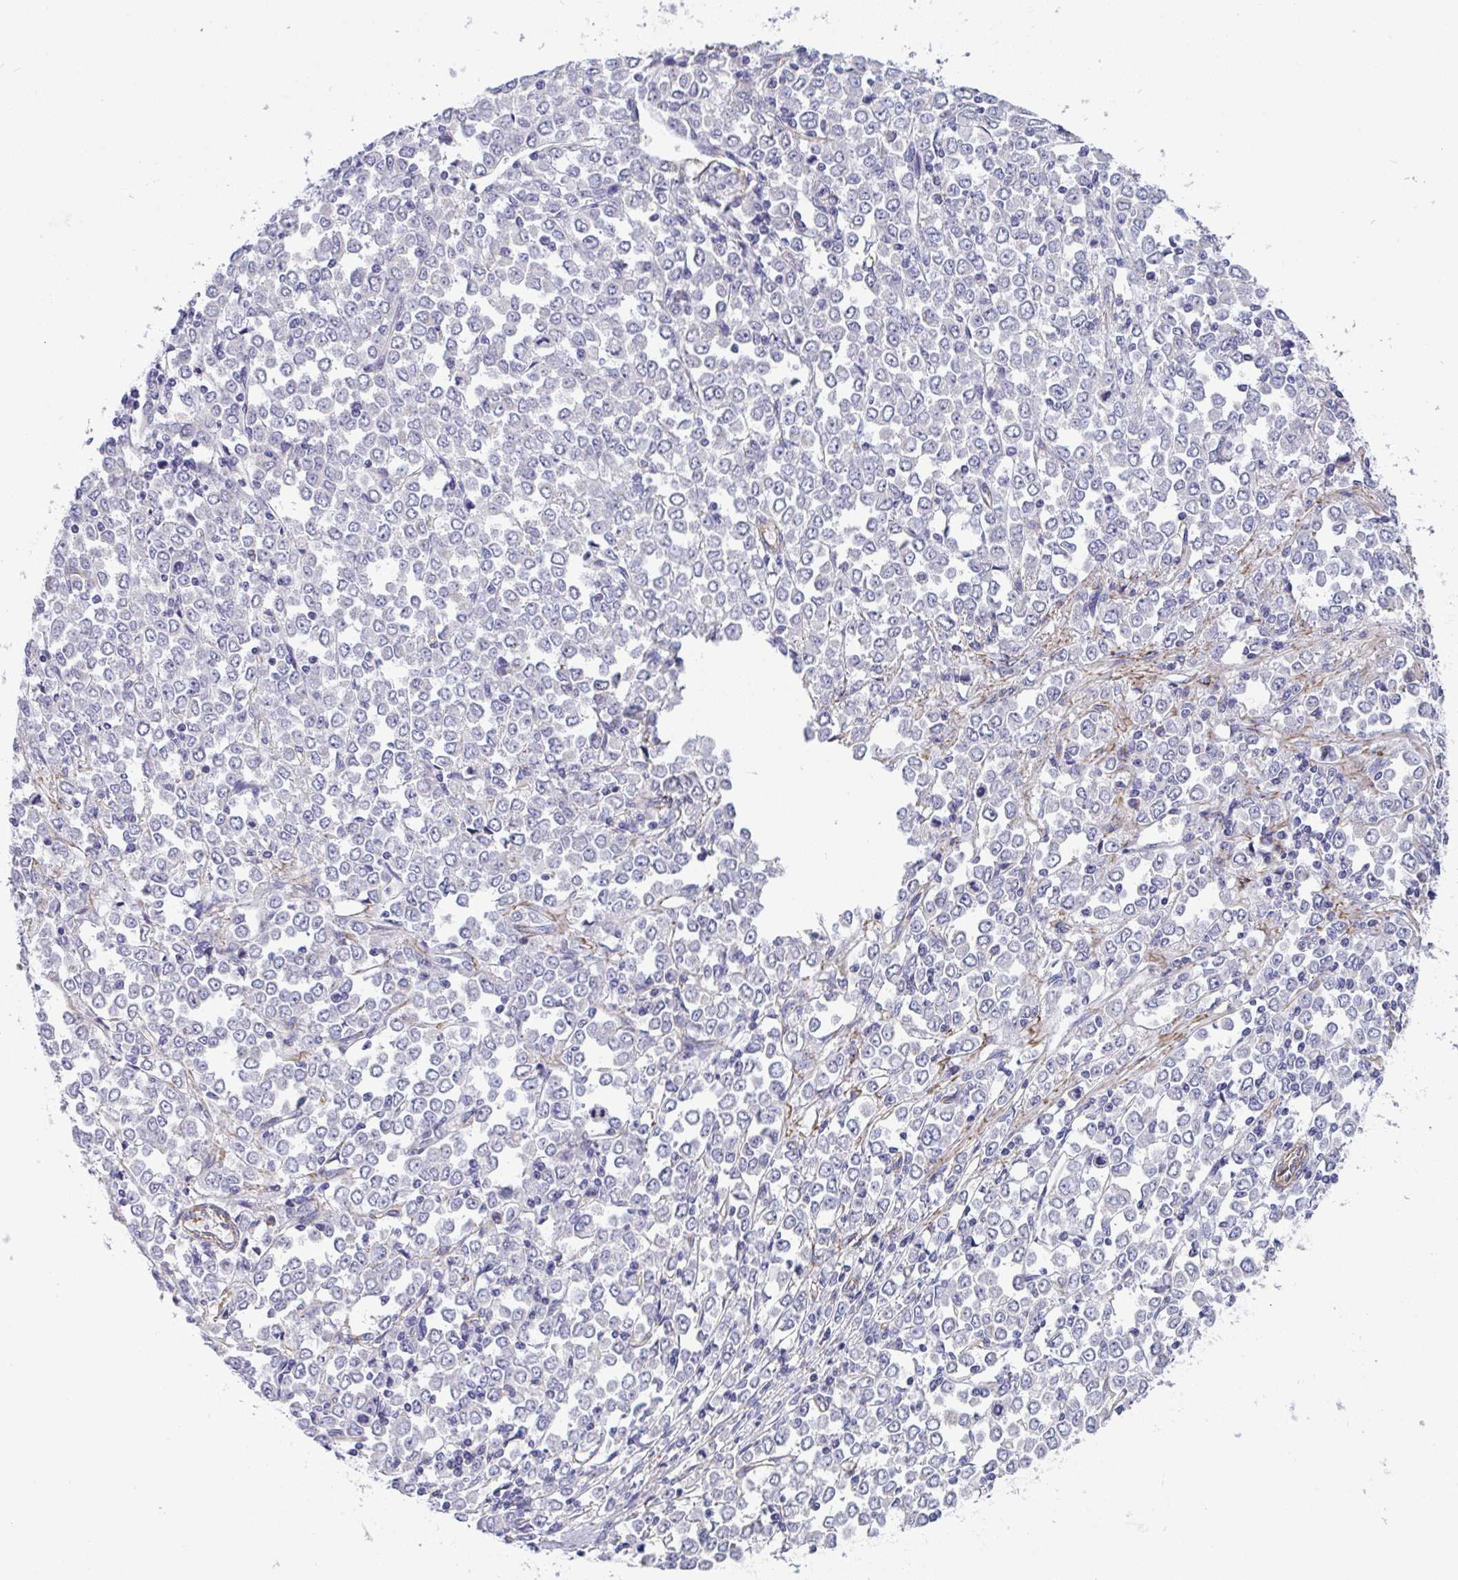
{"staining": {"intensity": "negative", "quantity": "none", "location": "none"}, "tissue": "stomach cancer", "cell_type": "Tumor cells", "image_type": "cancer", "snomed": [{"axis": "morphology", "description": "Adenocarcinoma, NOS"}, {"axis": "topography", "description": "Stomach, upper"}], "caption": "Histopathology image shows no protein positivity in tumor cells of adenocarcinoma (stomach) tissue.", "gene": "MYL12A", "patient": {"sex": "male", "age": 70}}